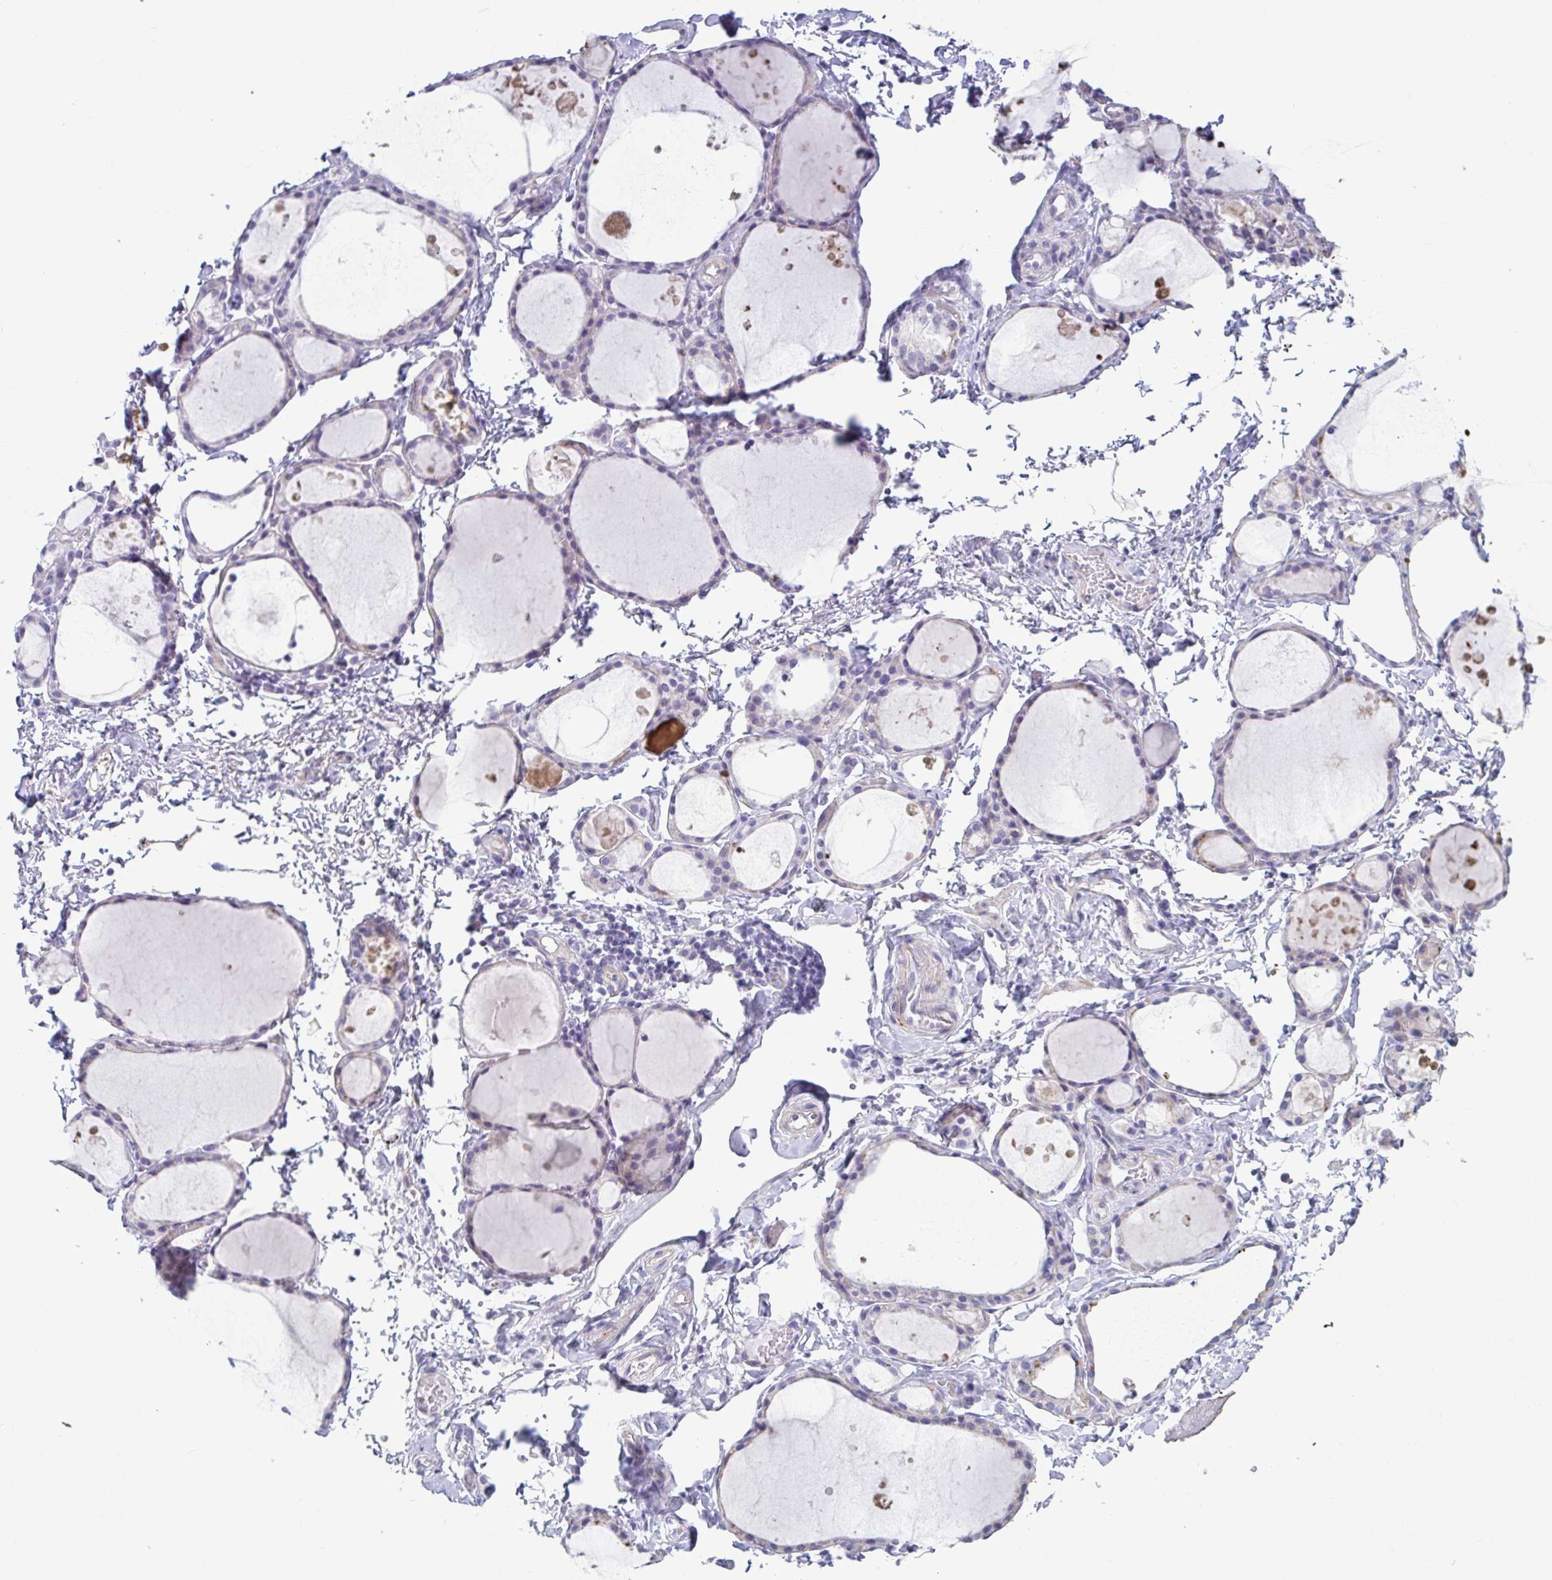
{"staining": {"intensity": "weak", "quantity": "<25%", "location": "cytoplasmic/membranous"}, "tissue": "thyroid gland", "cell_type": "Glandular cells", "image_type": "normal", "snomed": [{"axis": "morphology", "description": "Normal tissue, NOS"}, {"axis": "topography", "description": "Thyroid gland"}], "caption": "High power microscopy micrograph of an immunohistochemistry photomicrograph of benign thyroid gland, revealing no significant positivity in glandular cells. (DAB immunohistochemistry (IHC), high magnification).", "gene": "TNNI2", "patient": {"sex": "male", "age": 68}}